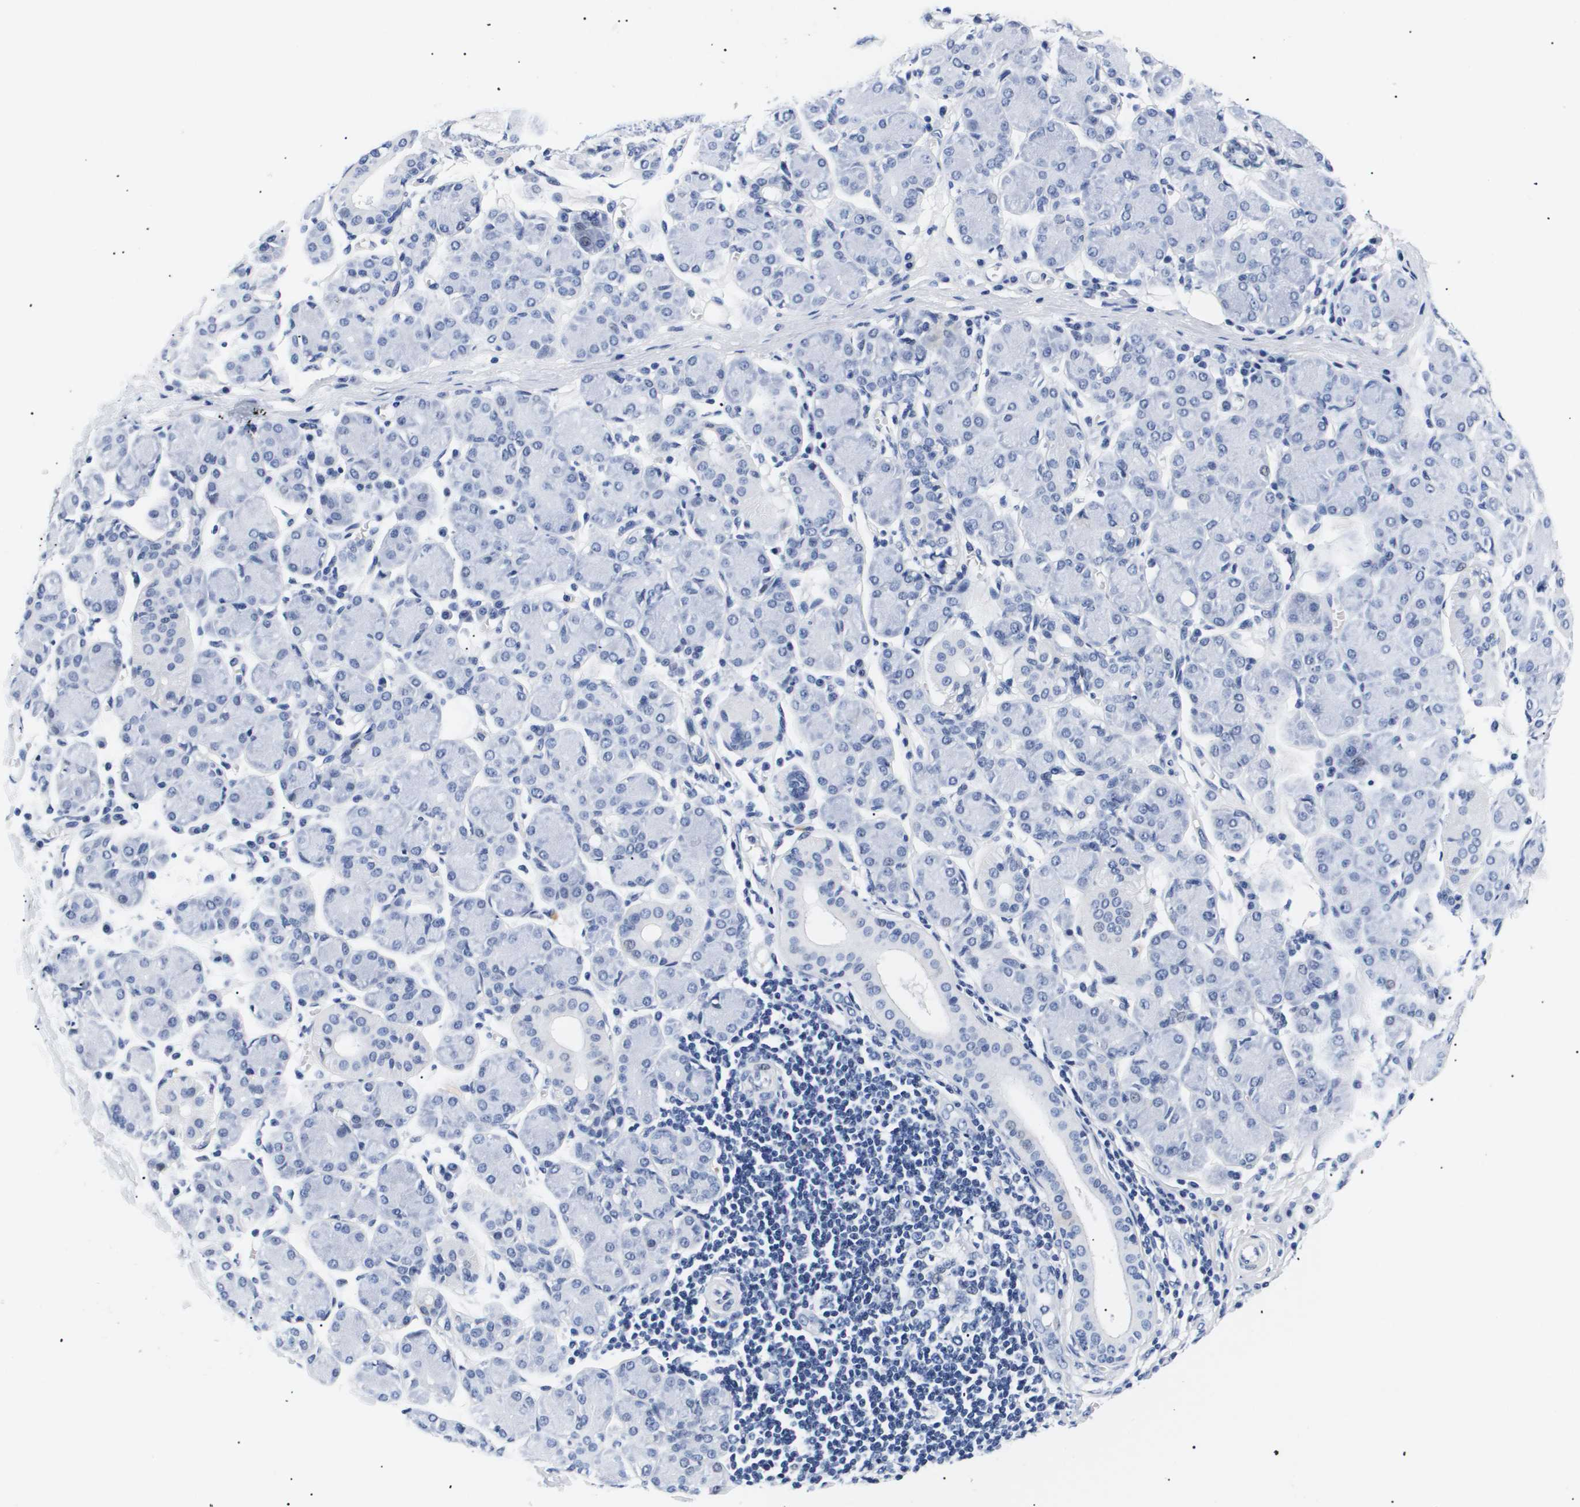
{"staining": {"intensity": "negative", "quantity": "none", "location": "none"}, "tissue": "salivary gland", "cell_type": "Glandular cells", "image_type": "normal", "snomed": [{"axis": "morphology", "description": "Normal tissue, NOS"}, {"axis": "morphology", "description": "Inflammation, NOS"}, {"axis": "topography", "description": "Lymph node"}, {"axis": "topography", "description": "Salivary gland"}], "caption": "Glandular cells show no significant positivity in unremarkable salivary gland.", "gene": "SHD", "patient": {"sex": "male", "age": 3}}